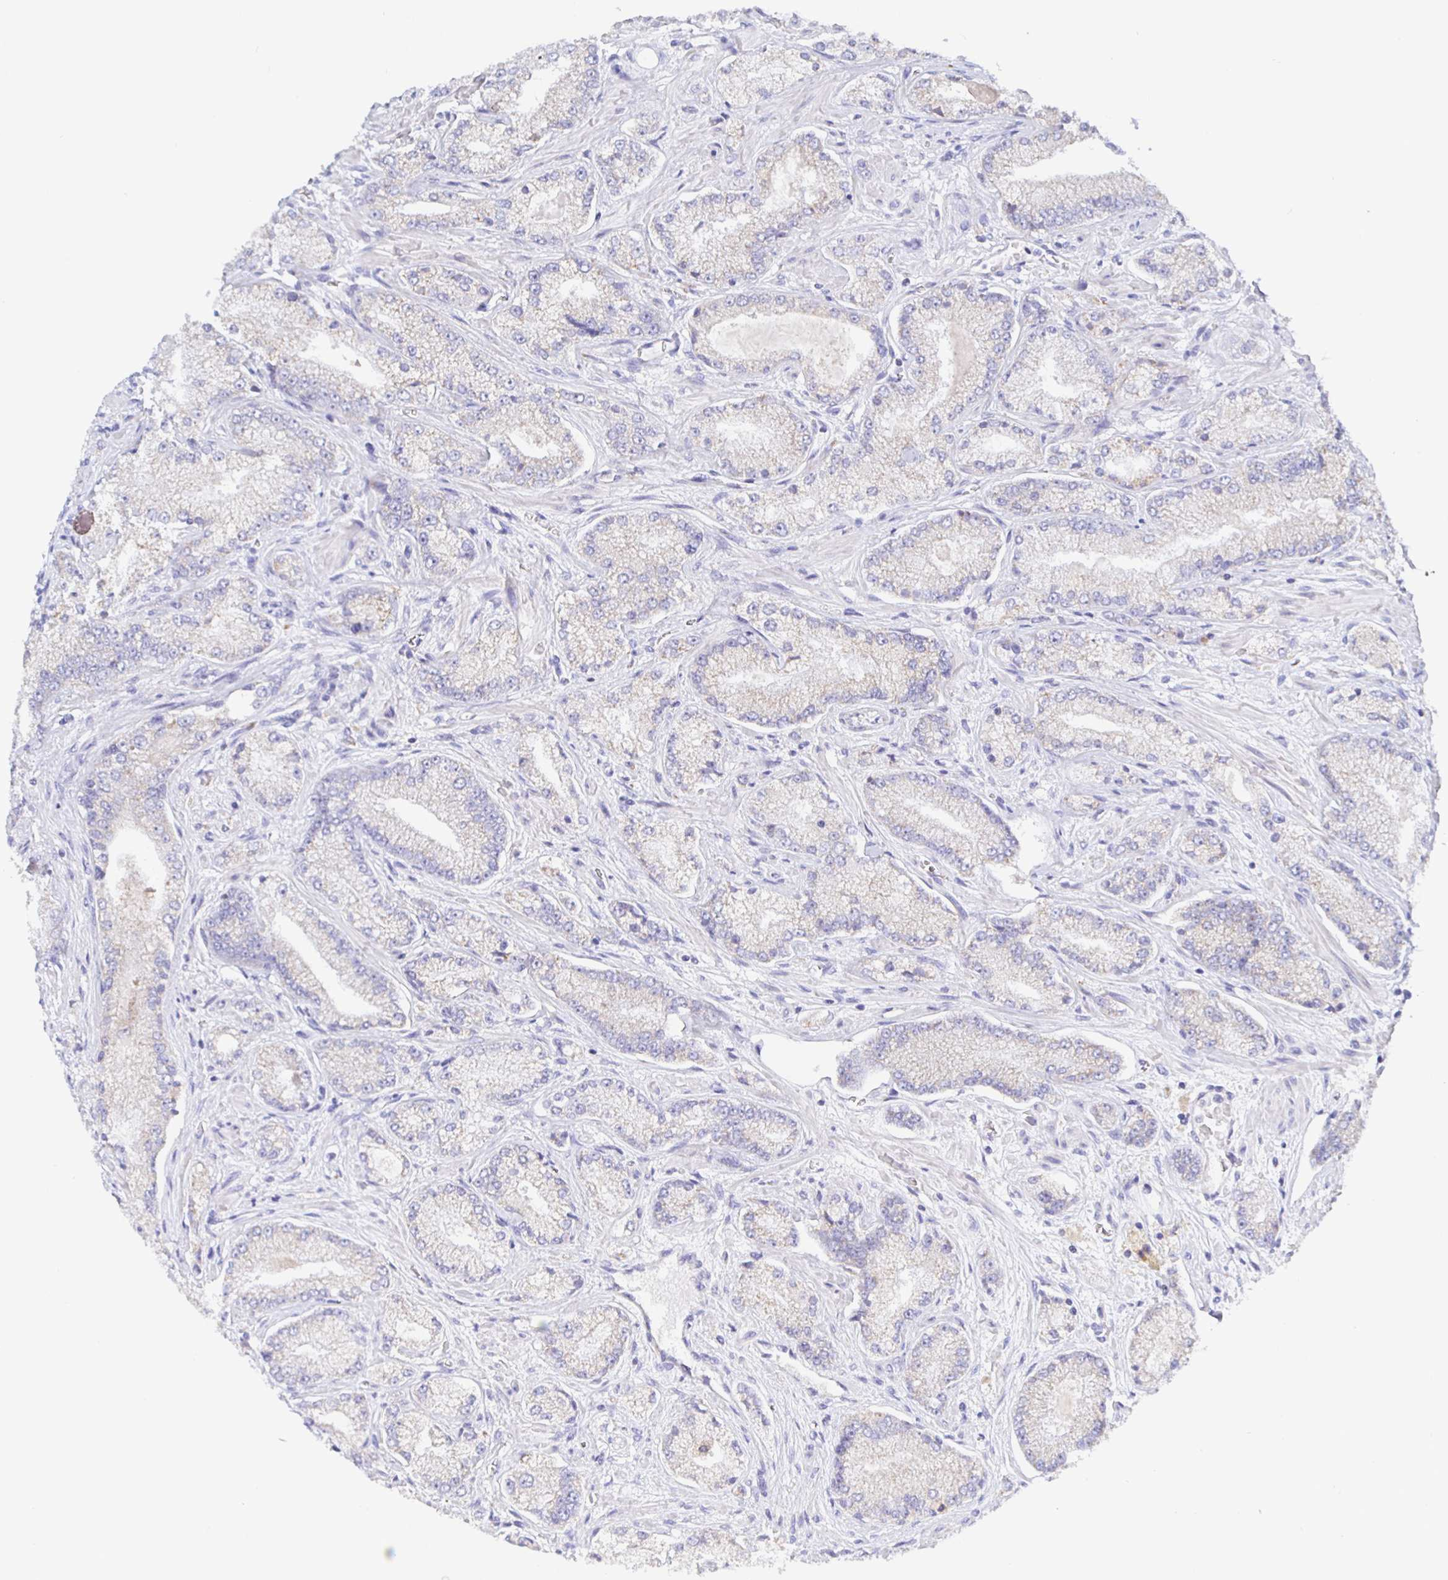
{"staining": {"intensity": "negative", "quantity": "none", "location": "none"}, "tissue": "prostate cancer", "cell_type": "Tumor cells", "image_type": "cancer", "snomed": [{"axis": "morphology", "description": "Normal tissue, NOS"}, {"axis": "morphology", "description": "Adenocarcinoma, High grade"}, {"axis": "topography", "description": "Prostate"}, {"axis": "topography", "description": "Peripheral nerve tissue"}], "caption": "The photomicrograph exhibits no significant positivity in tumor cells of prostate high-grade adenocarcinoma.", "gene": "SYNGR4", "patient": {"sex": "male", "age": 68}}